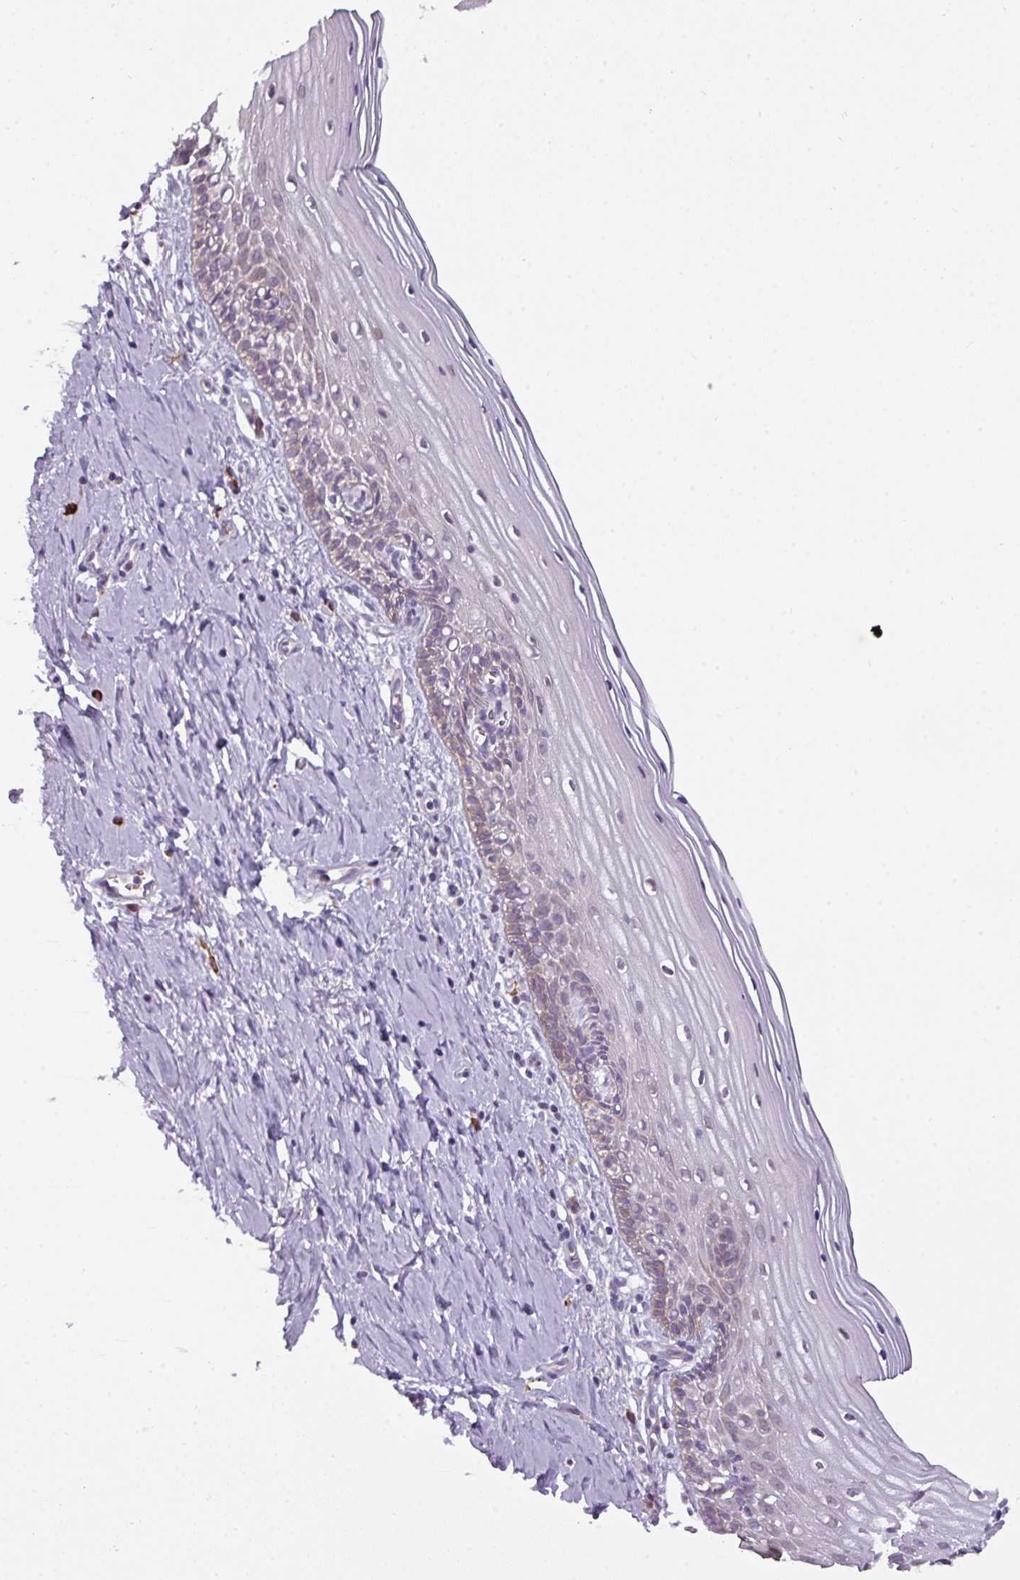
{"staining": {"intensity": "negative", "quantity": "none", "location": "none"}, "tissue": "cervix", "cell_type": "Glandular cells", "image_type": "normal", "snomed": [{"axis": "morphology", "description": "Normal tissue, NOS"}, {"axis": "topography", "description": "Cervix"}], "caption": "Immunohistochemistry (IHC) micrograph of unremarkable cervix: cervix stained with DAB exhibits no significant protein staining in glandular cells. (DAB immunohistochemistry with hematoxylin counter stain).", "gene": "C2orf68", "patient": {"sex": "female", "age": 44}}